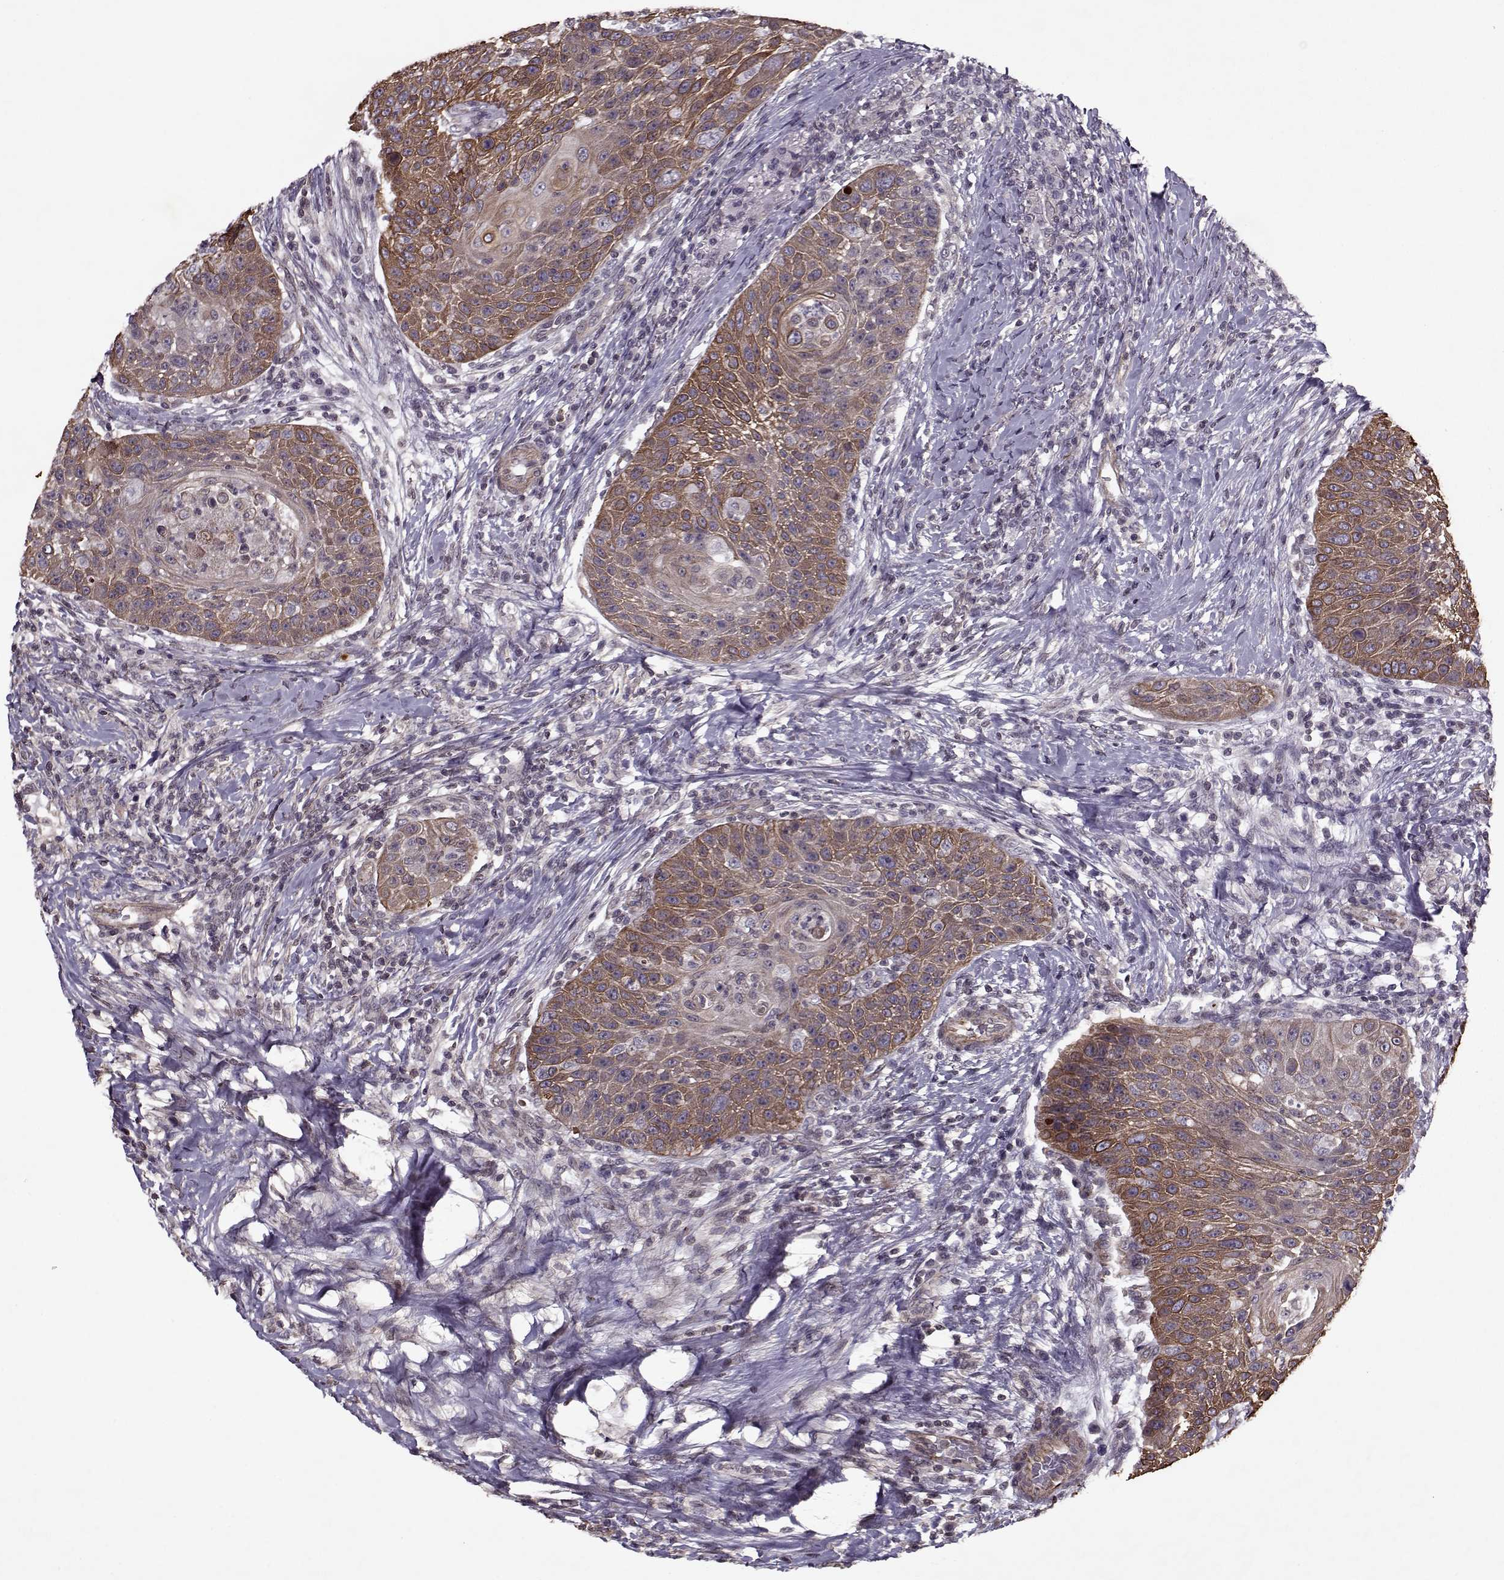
{"staining": {"intensity": "strong", "quantity": ">75%", "location": "cytoplasmic/membranous"}, "tissue": "head and neck cancer", "cell_type": "Tumor cells", "image_type": "cancer", "snomed": [{"axis": "morphology", "description": "Squamous cell carcinoma, NOS"}, {"axis": "topography", "description": "Head-Neck"}], "caption": "A brown stain highlights strong cytoplasmic/membranous positivity of a protein in head and neck cancer (squamous cell carcinoma) tumor cells.", "gene": "KRT9", "patient": {"sex": "male", "age": 69}}